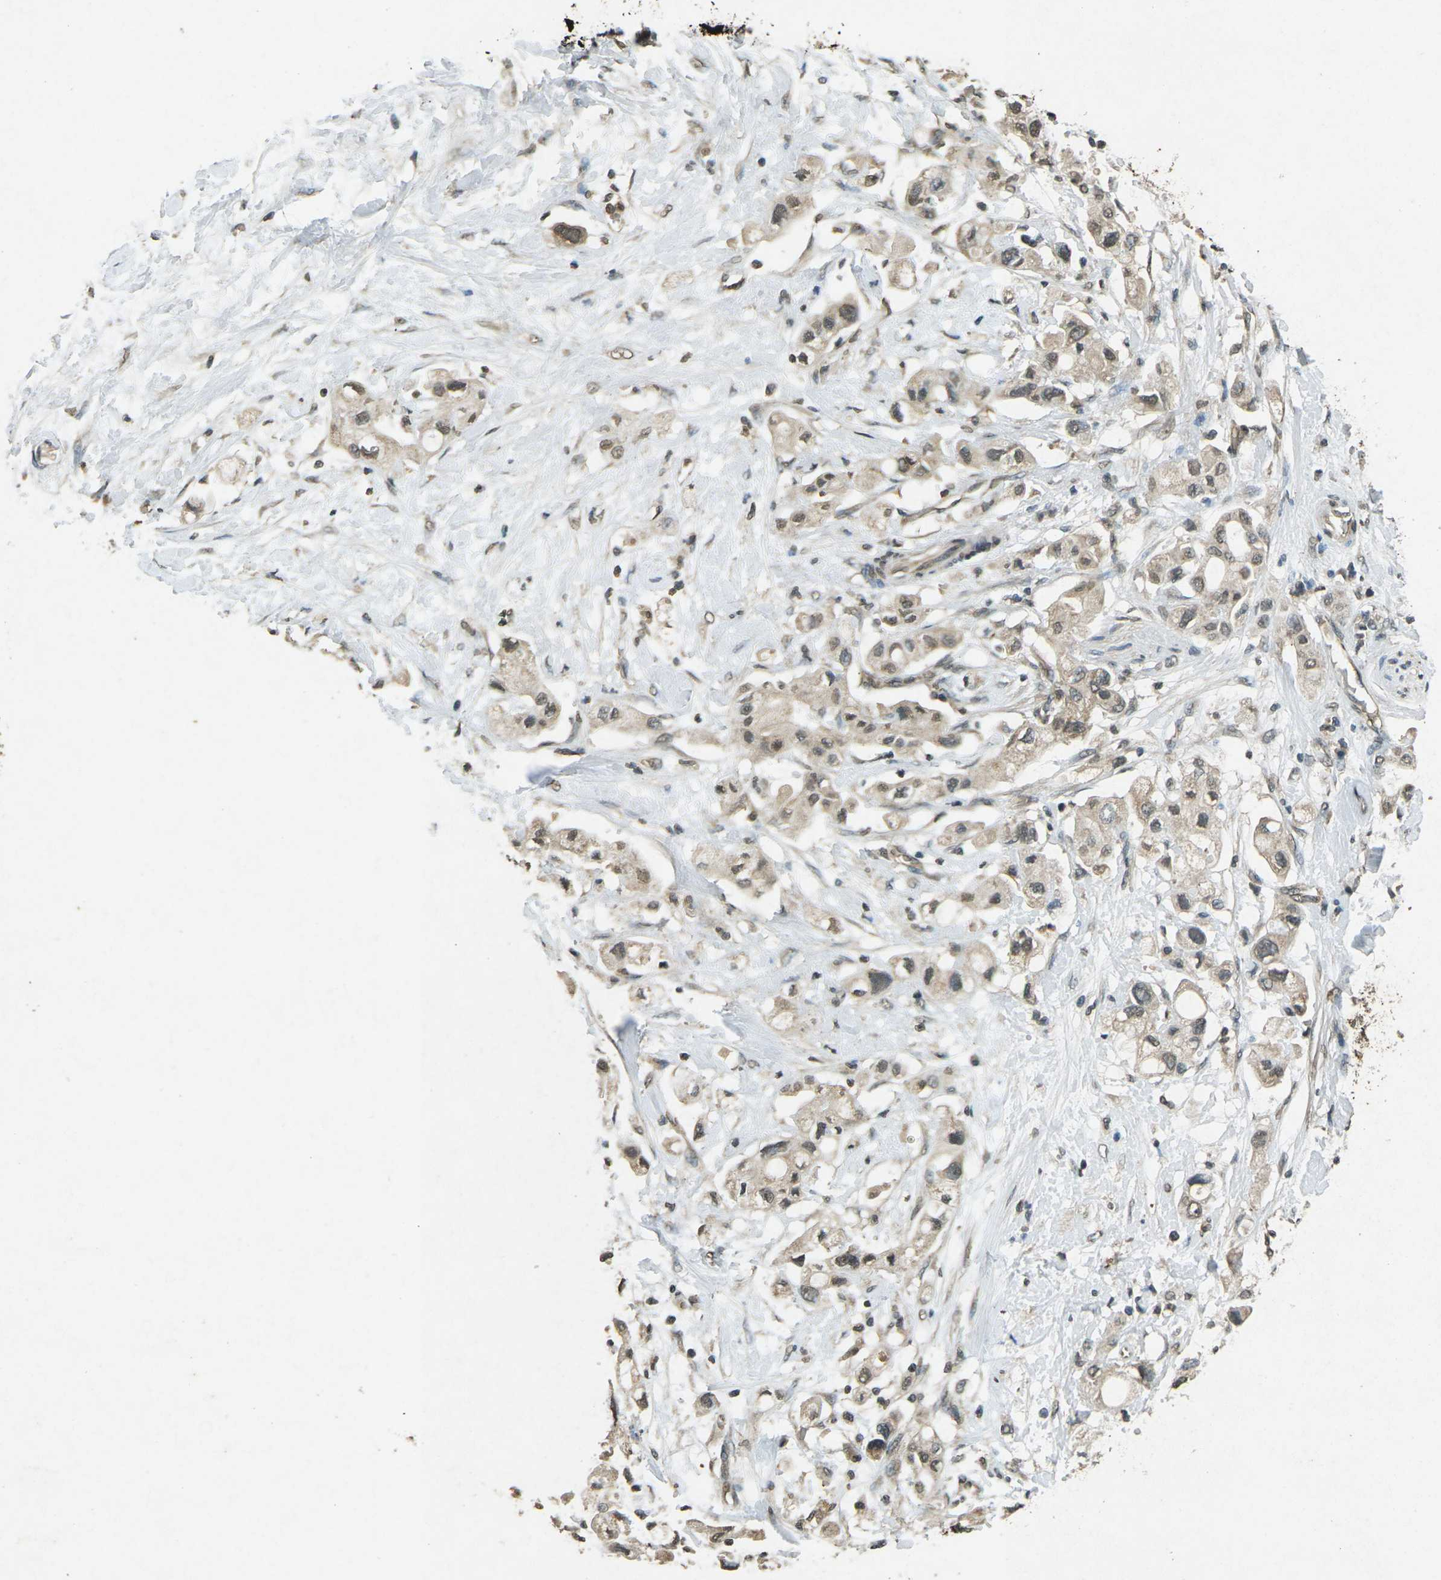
{"staining": {"intensity": "weak", "quantity": ">75%", "location": "cytoplasmic/membranous"}, "tissue": "pancreatic cancer", "cell_type": "Tumor cells", "image_type": "cancer", "snomed": [{"axis": "morphology", "description": "Adenocarcinoma, NOS"}, {"axis": "topography", "description": "Pancreas"}], "caption": "The histopathology image exhibits a brown stain indicating the presence of a protein in the cytoplasmic/membranous of tumor cells in adenocarcinoma (pancreatic). Nuclei are stained in blue.", "gene": "PDE2A", "patient": {"sex": "female", "age": 56}}